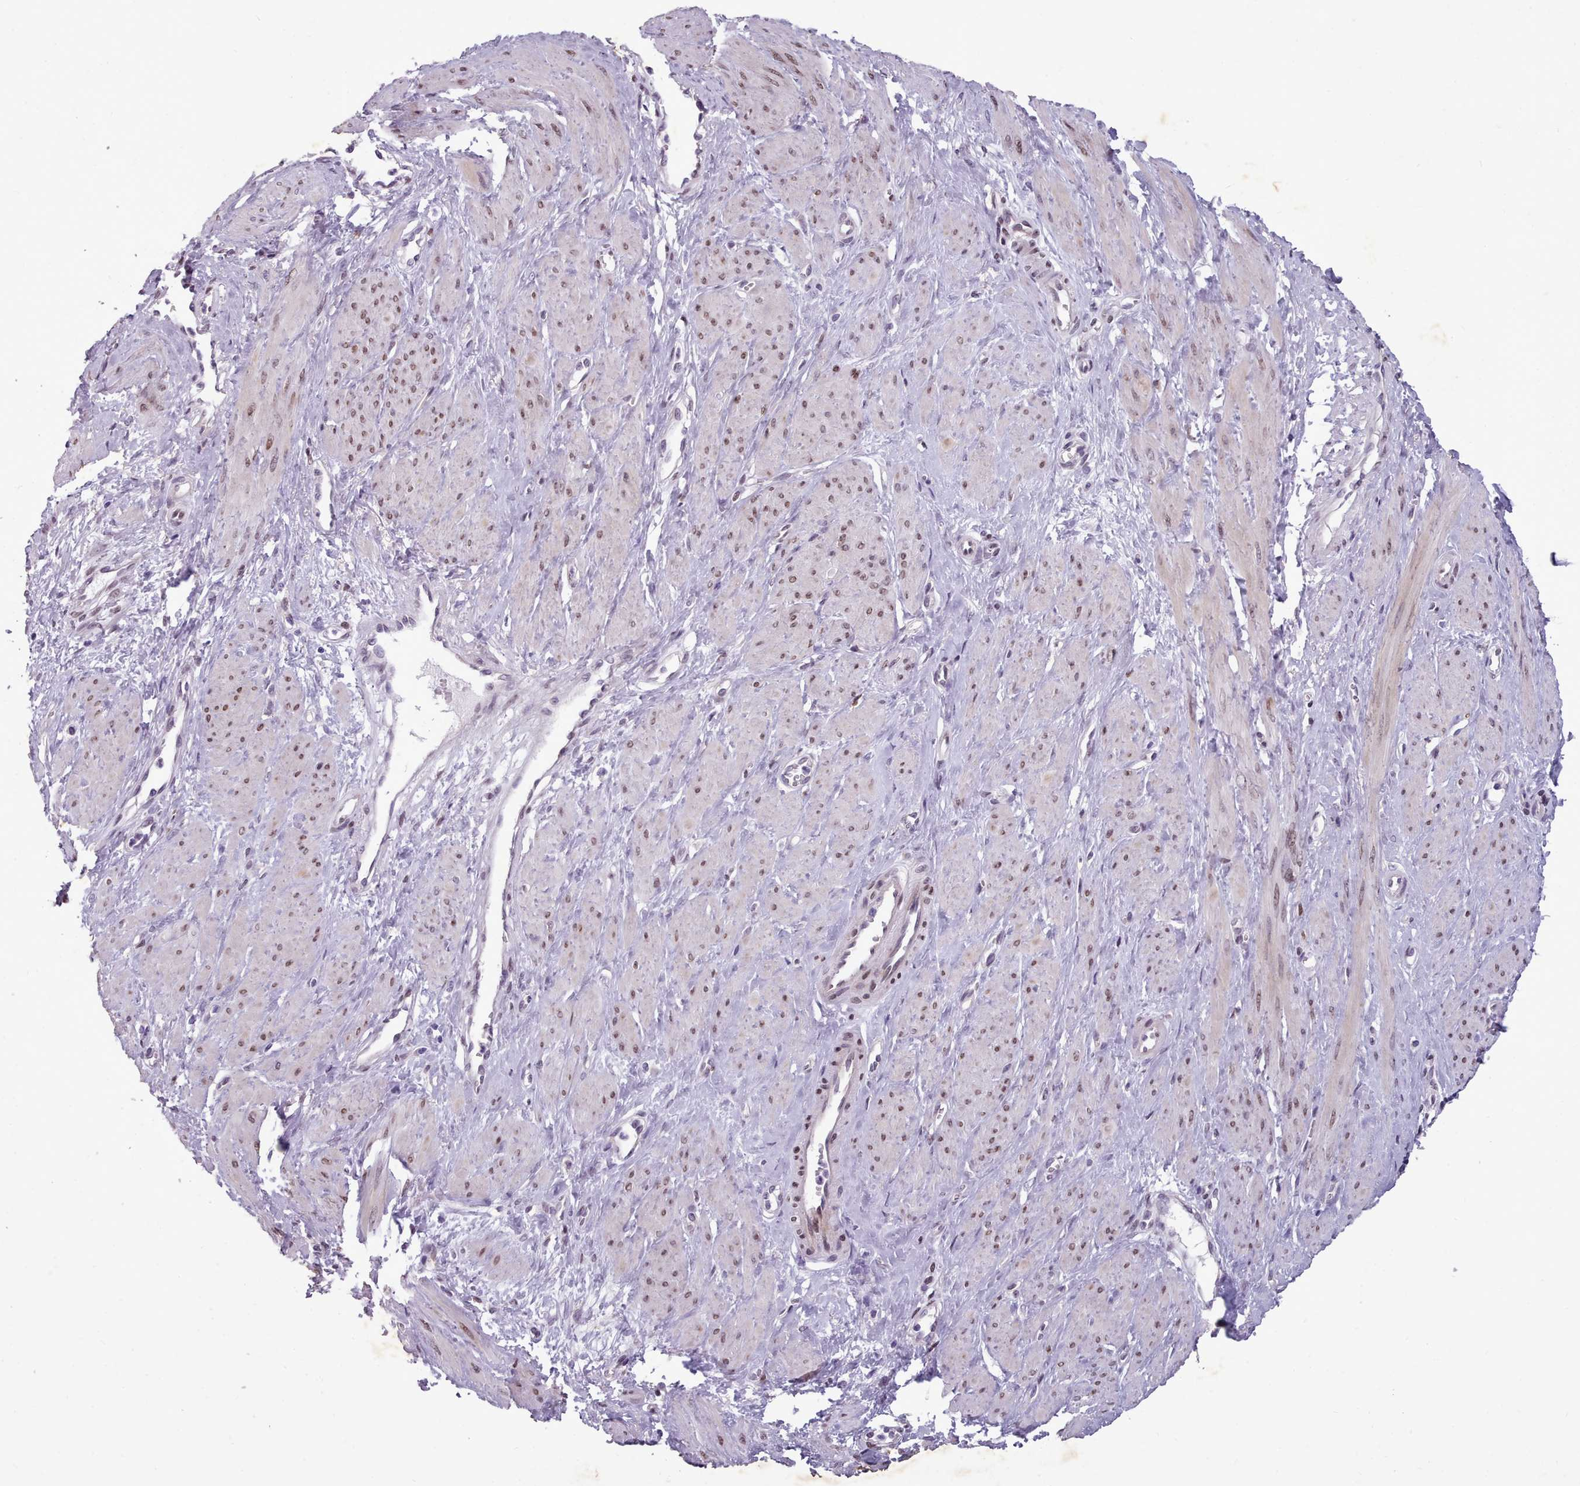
{"staining": {"intensity": "moderate", "quantity": ">75%", "location": "nuclear"}, "tissue": "smooth muscle", "cell_type": "Smooth muscle cells", "image_type": "normal", "snomed": [{"axis": "morphology", "description": "Normal tissue, NOS"}, {"axis": "topography", "description": "Smooth muscle"}, {"axis": "topography", "description": "Uterus"}], "caption": "IHC (DAB) staining of unremarkable smooth muscle displays moderate nuclear protein positivity in approximately >75% of smooth muscle cells.", "gene": "KCNT2", "patient": {"sex": "female", "age": 39}}